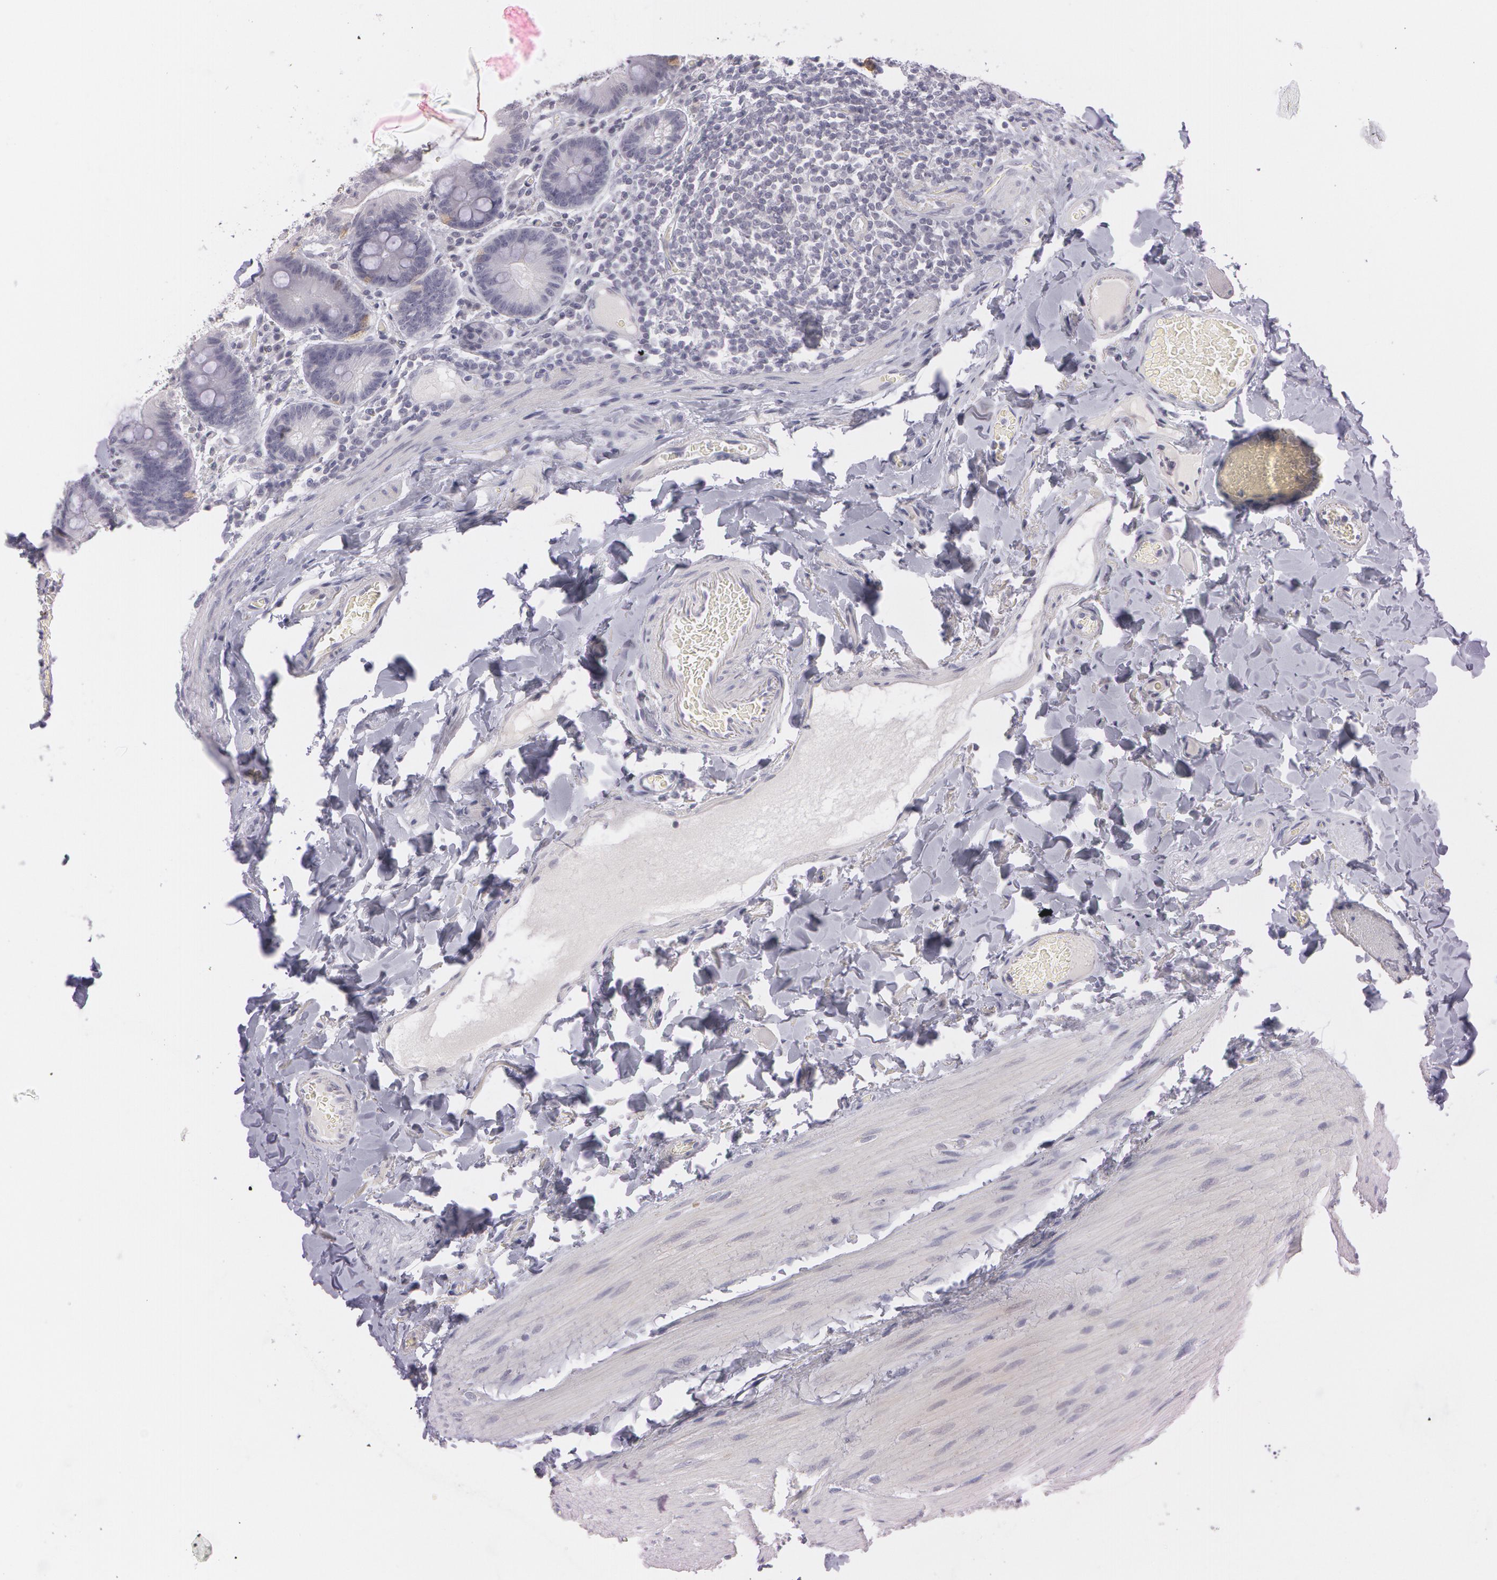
{"staining": {"intensity": "negative", "quantity": "none", "location": "none"}, "tissue": "duodenum", "cell_type": "Glandular cells", "image_type": "normal", "snomed": [{"axis": "morphology", "description": "Normal tissue, NOS"}, {"axis": "topography", "description": "Duodenum"}], "caption": "Protein analysis of normal duodenum exhibits no significant expression in glandular cells. The staining is performed using DAB brown chromogen with nuclei counter-stained in using hematoxylin.", "gene": "IL1RN", "patient": {"sex": "male", "age": 66}}